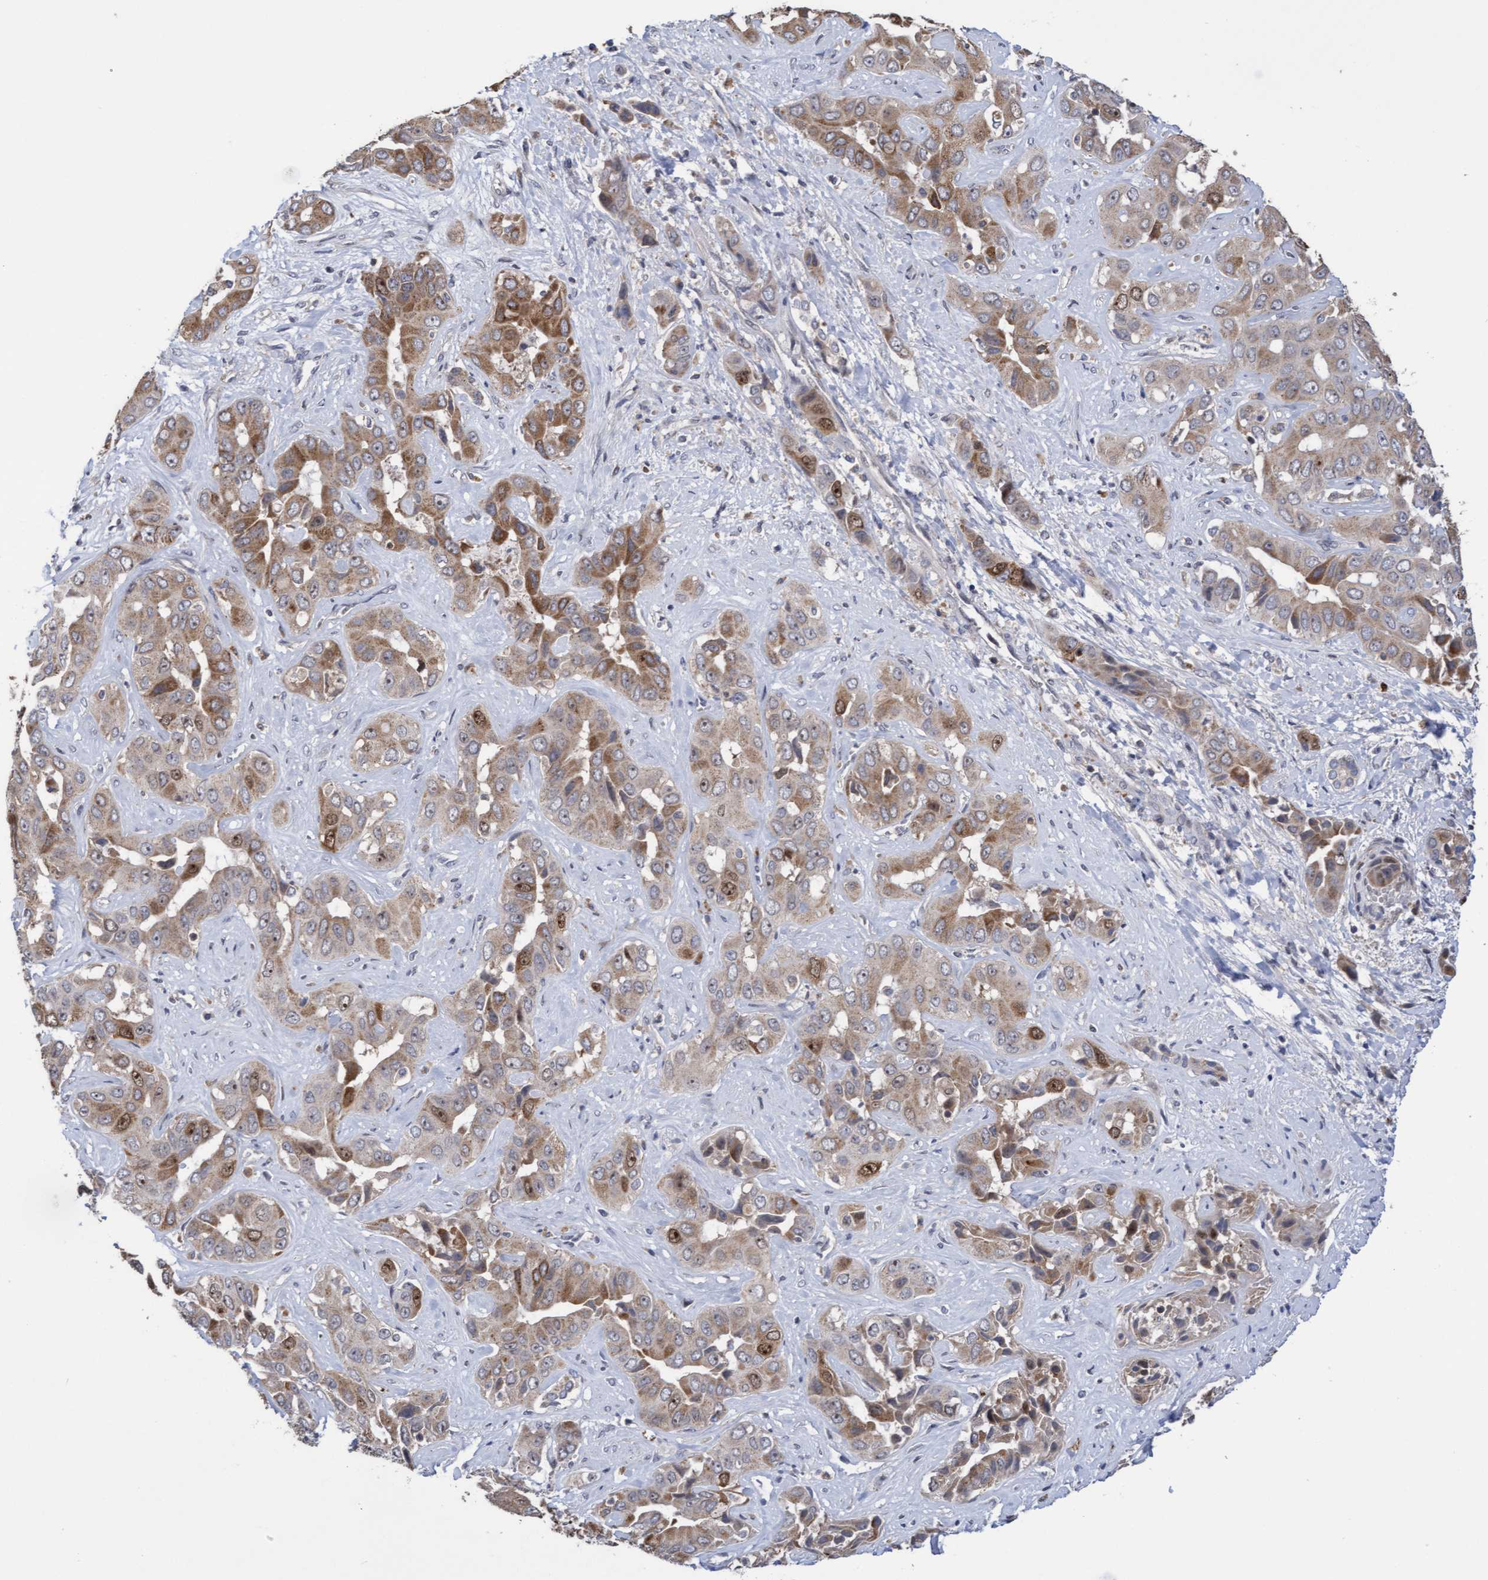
{"staining": {"intensity": "moderate", "quantity": ">75%", "location": "cytoplasmic/membranous,nuclear"}, "tissue": "liver cancer", "cell_type": "Tumor cells", "image_type": "cancer", "snomed": [{"axis": "morphology", "description": "Cholangiocarcinoma"}, {"axis": "topography", "description": "Liver"}], "caption": "Brown immunohistochemical staining in liver cancer reveals moderate cytoplasmic/membranous and nuclear positivity in approximately >75% of tumor cells. (Stains: DAB (3,3'-diaminobenzidine) in brown, nuclei in blue, Microscopy: brightfield microscopy at high magnification).", "gene": "SLBP", "patient": {"sex": "female", "age": 52}}